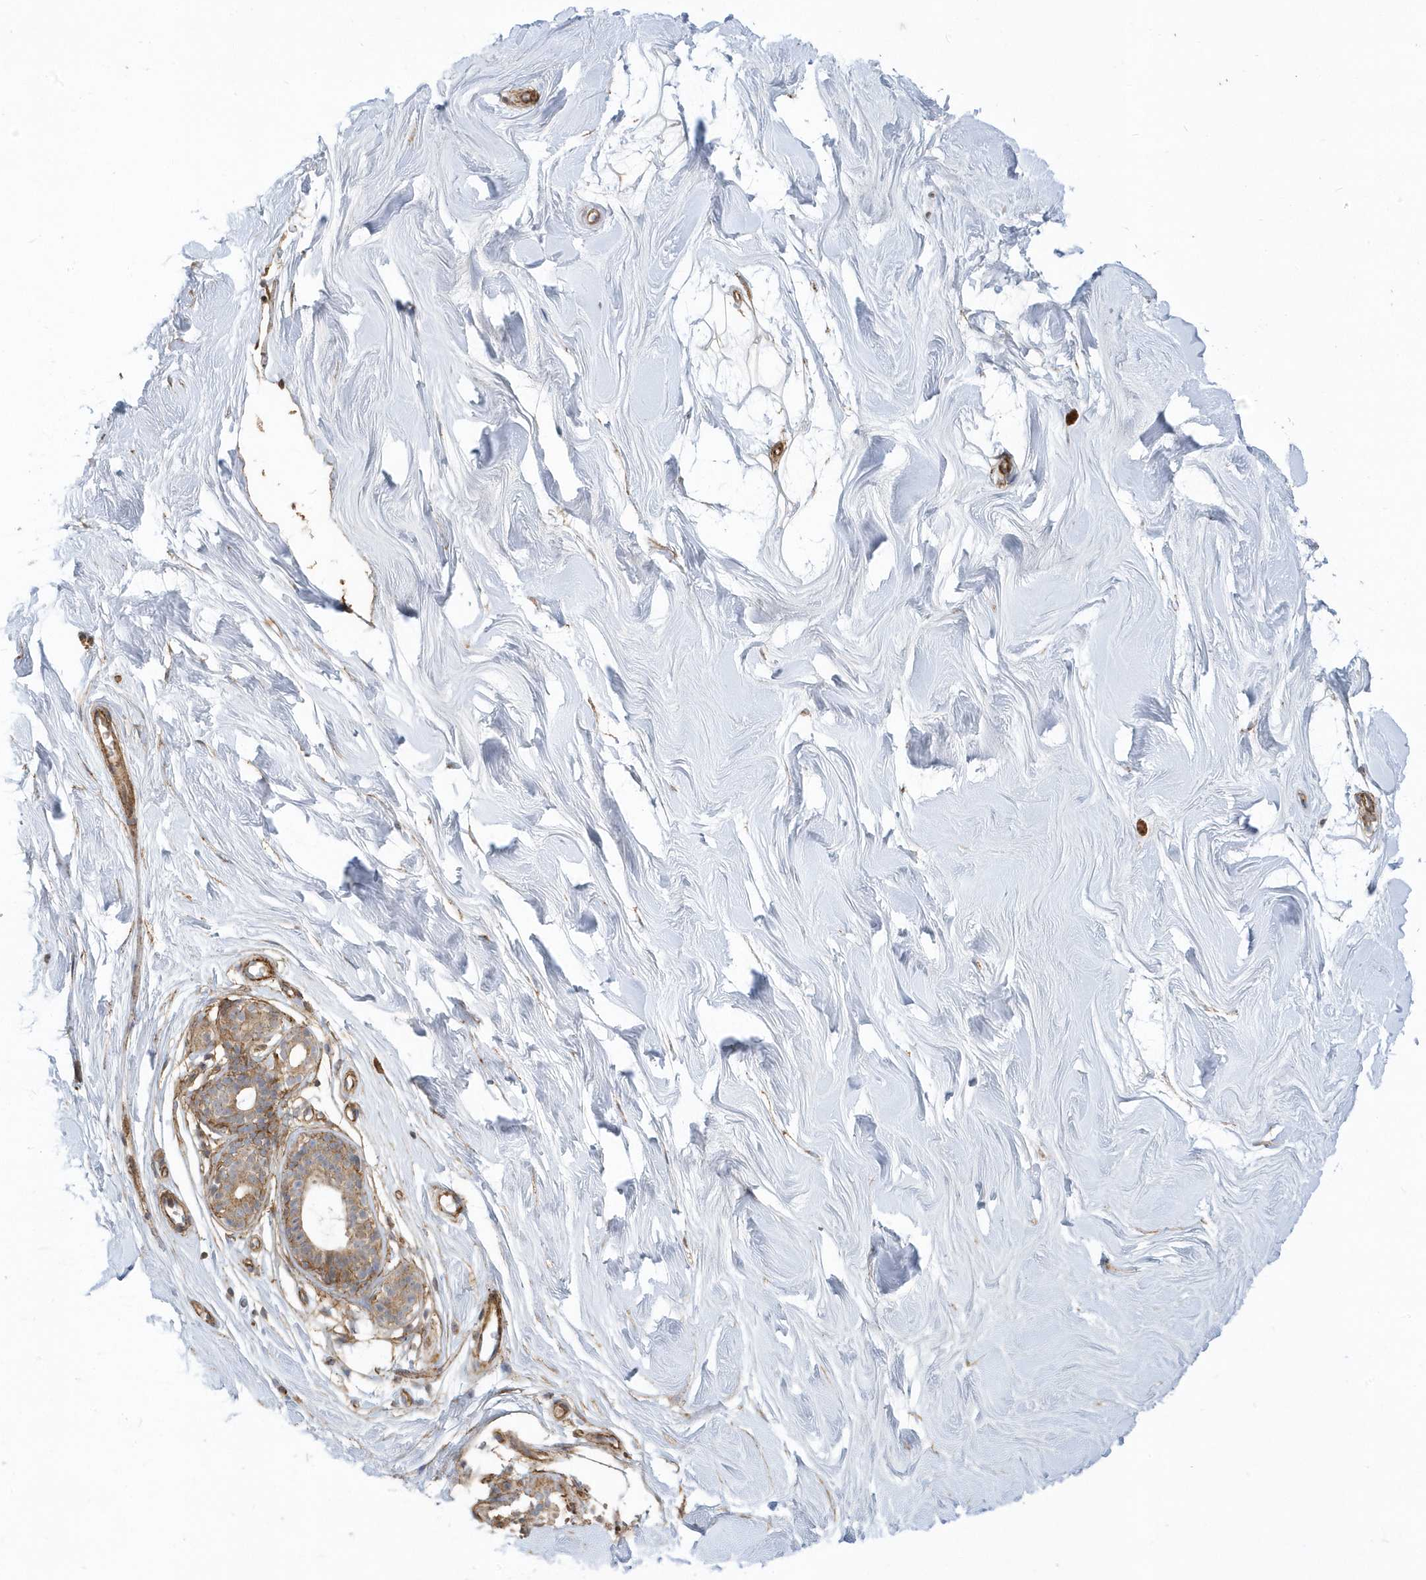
{"staining": {"intensity": "moderate", "quantity": "25%-75%", "location": "cytoplasmic/membranous"}, "tissue": "breast", "cell_type": "Adipocytes", "image_type": "normal", "snomed": [{"axis": "morphology", "description": "Normal tissue, NOS"}, {"axis": "topography", "description": "Breast"}], "caption": "Immunohistochemical staining of unremarkable breast reveals 25%-75% levels of moderate cytoplasmic/membranous protein positivity in approximately 25%-75% of adipocytes. (DAB (3,3'-diaminobenzidine) = brown stain, brightfield microscopy at high magnification).", "gene": "HRH4", "patient": {"sex": "female", "age": 26}}